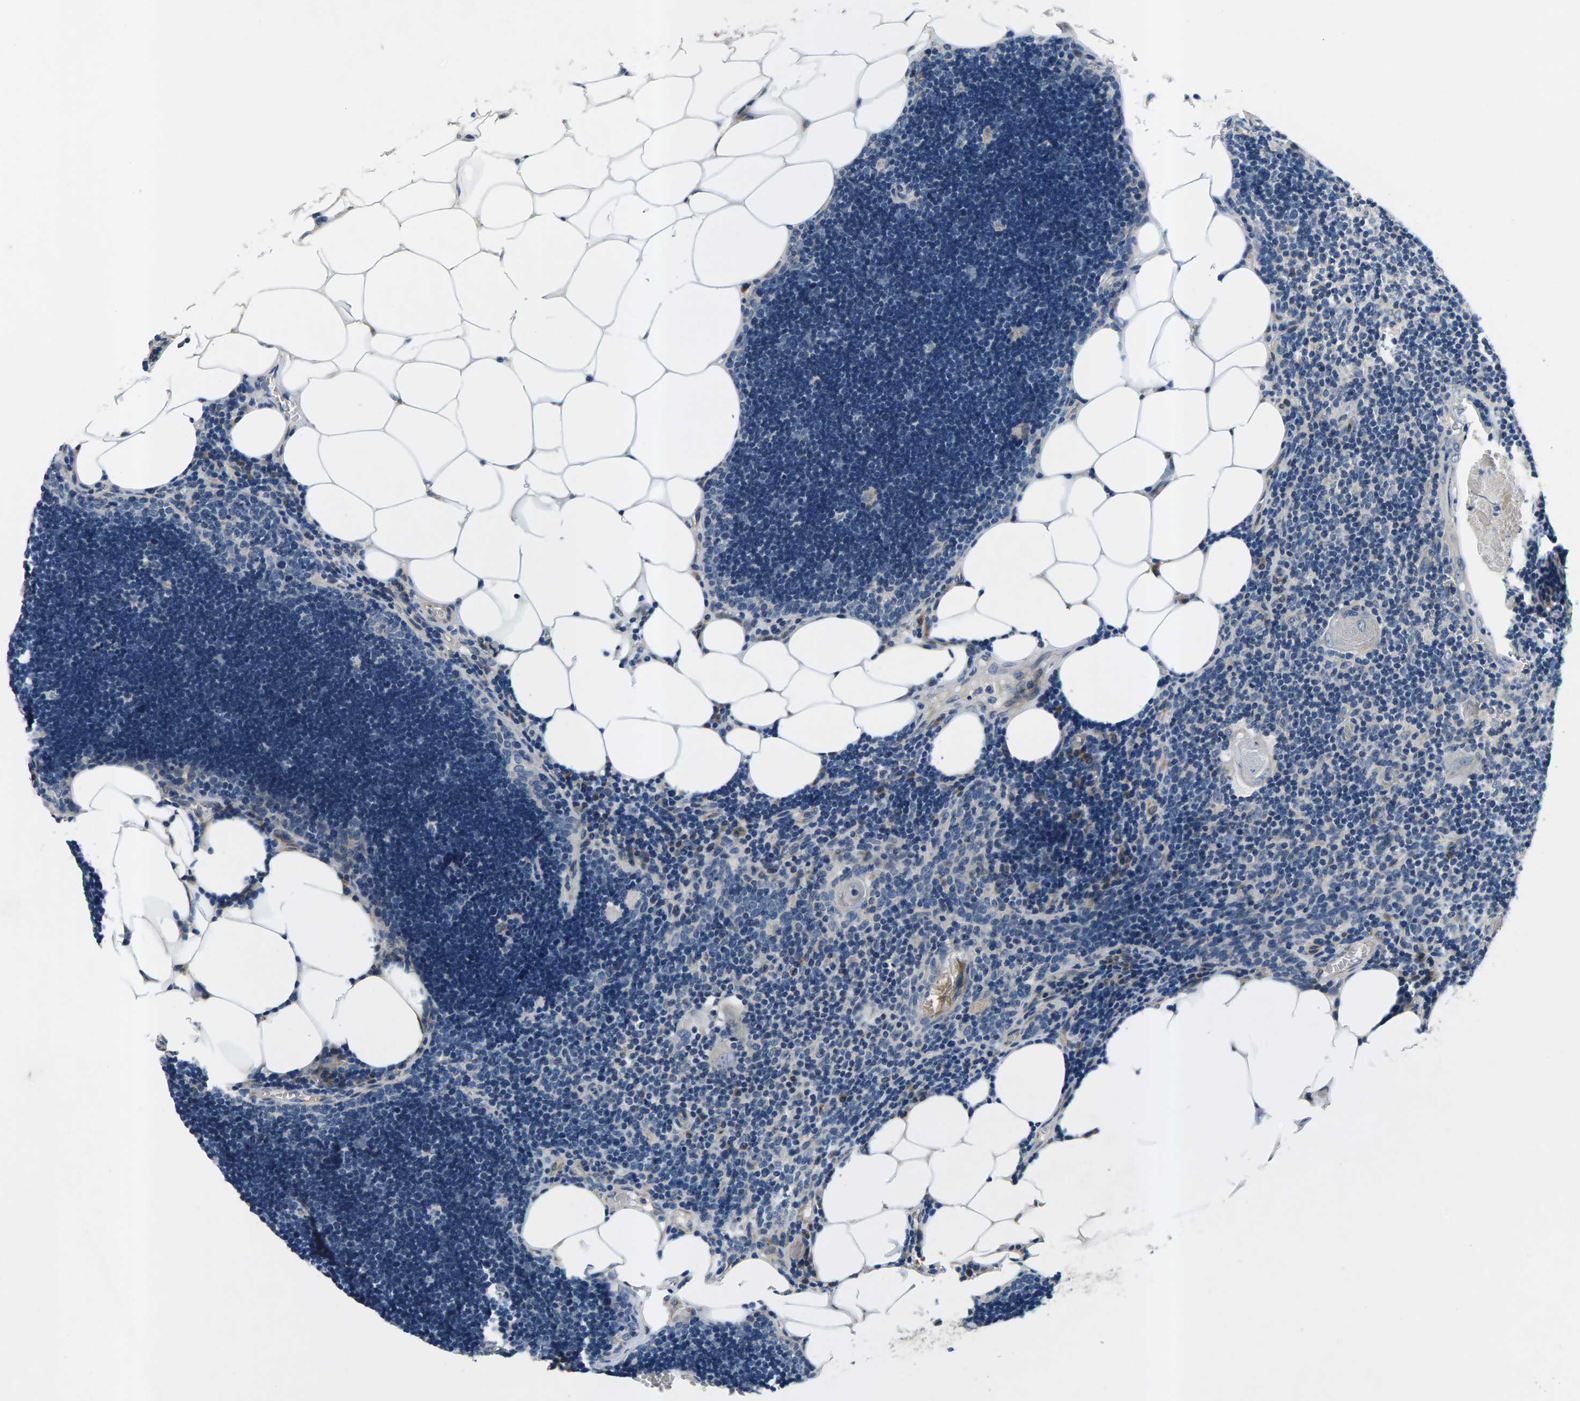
{"staining": {"intensity": "weak", "quantity": "<25%", "location": "cytoplasmic/membranous"}, "tissue": "lymph node", "cell_type": "Germinal center cells", "image_type": "normal", "snomed": [{"axis": "morphology", "description": "Normal tissue, NOS"}, {"axis": "topography", "description": "Lymph node"}], "caption": "Immunohistochemical staining of unremarkable lymph node exhibits no significant positivity in germinal center cells.", "gene": "ERGIC3", "patient": {"sex": "male", "age": 33}}